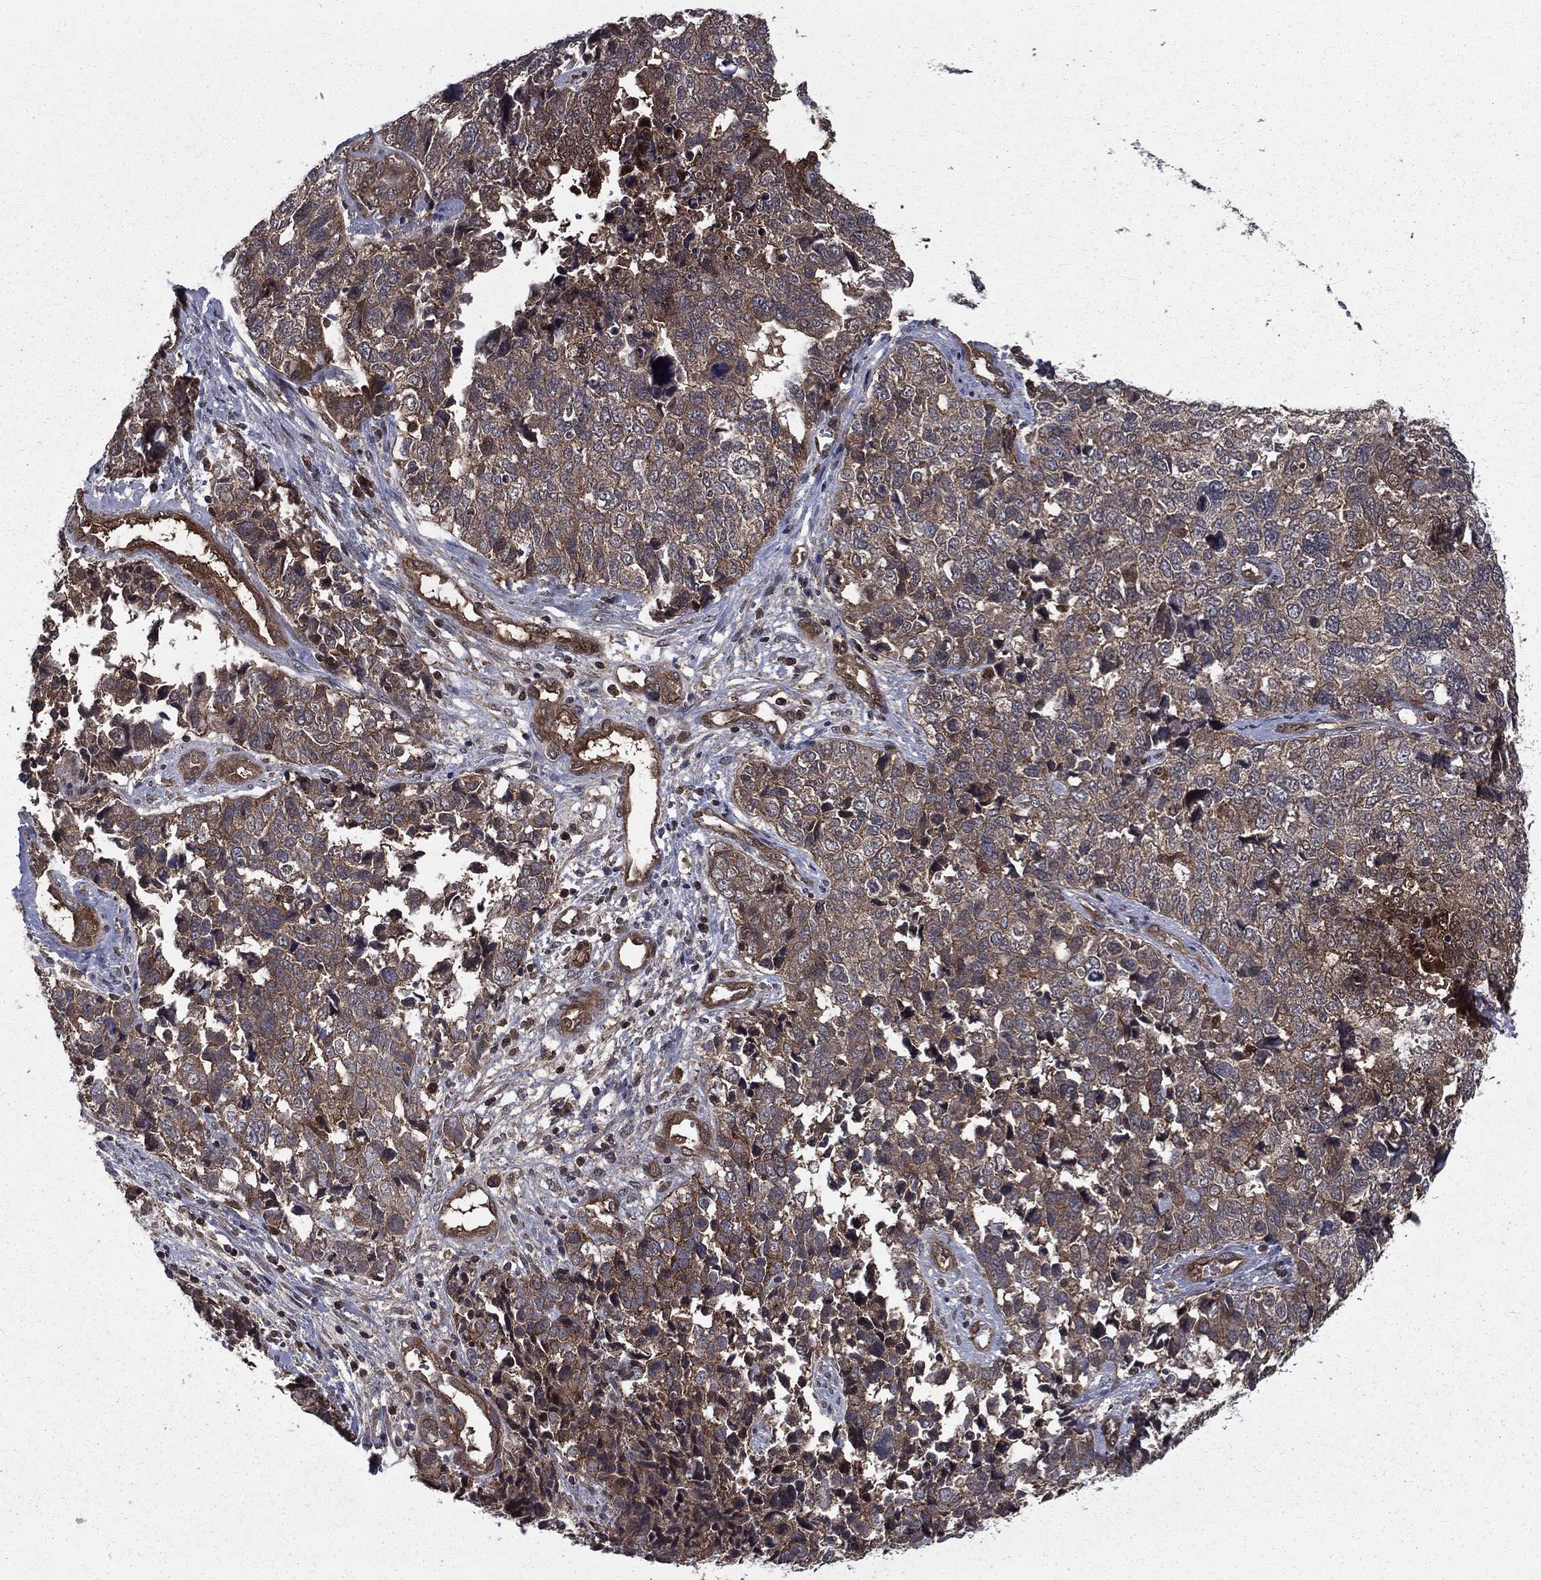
{"staining": {"intensity": "weak", "quantity": "<25%", "location": "cytoplasmic/membranous"}, "tissue": "cervical cancer", "cell_type": "Tumor cells", "image_type": "cancer", "snomed": [{"axis": "morphology", "description": "Squamous cell carcinoma, NOS"}, {"axis": "topography", "description": "Cervix"}], "caption": "Image shows no protein positivity in tumor cells of cervical cancer (squamous cell carcinoma) tissue.", "gene": "FGD1", "patient": {"sex": "female", "age": 63}}